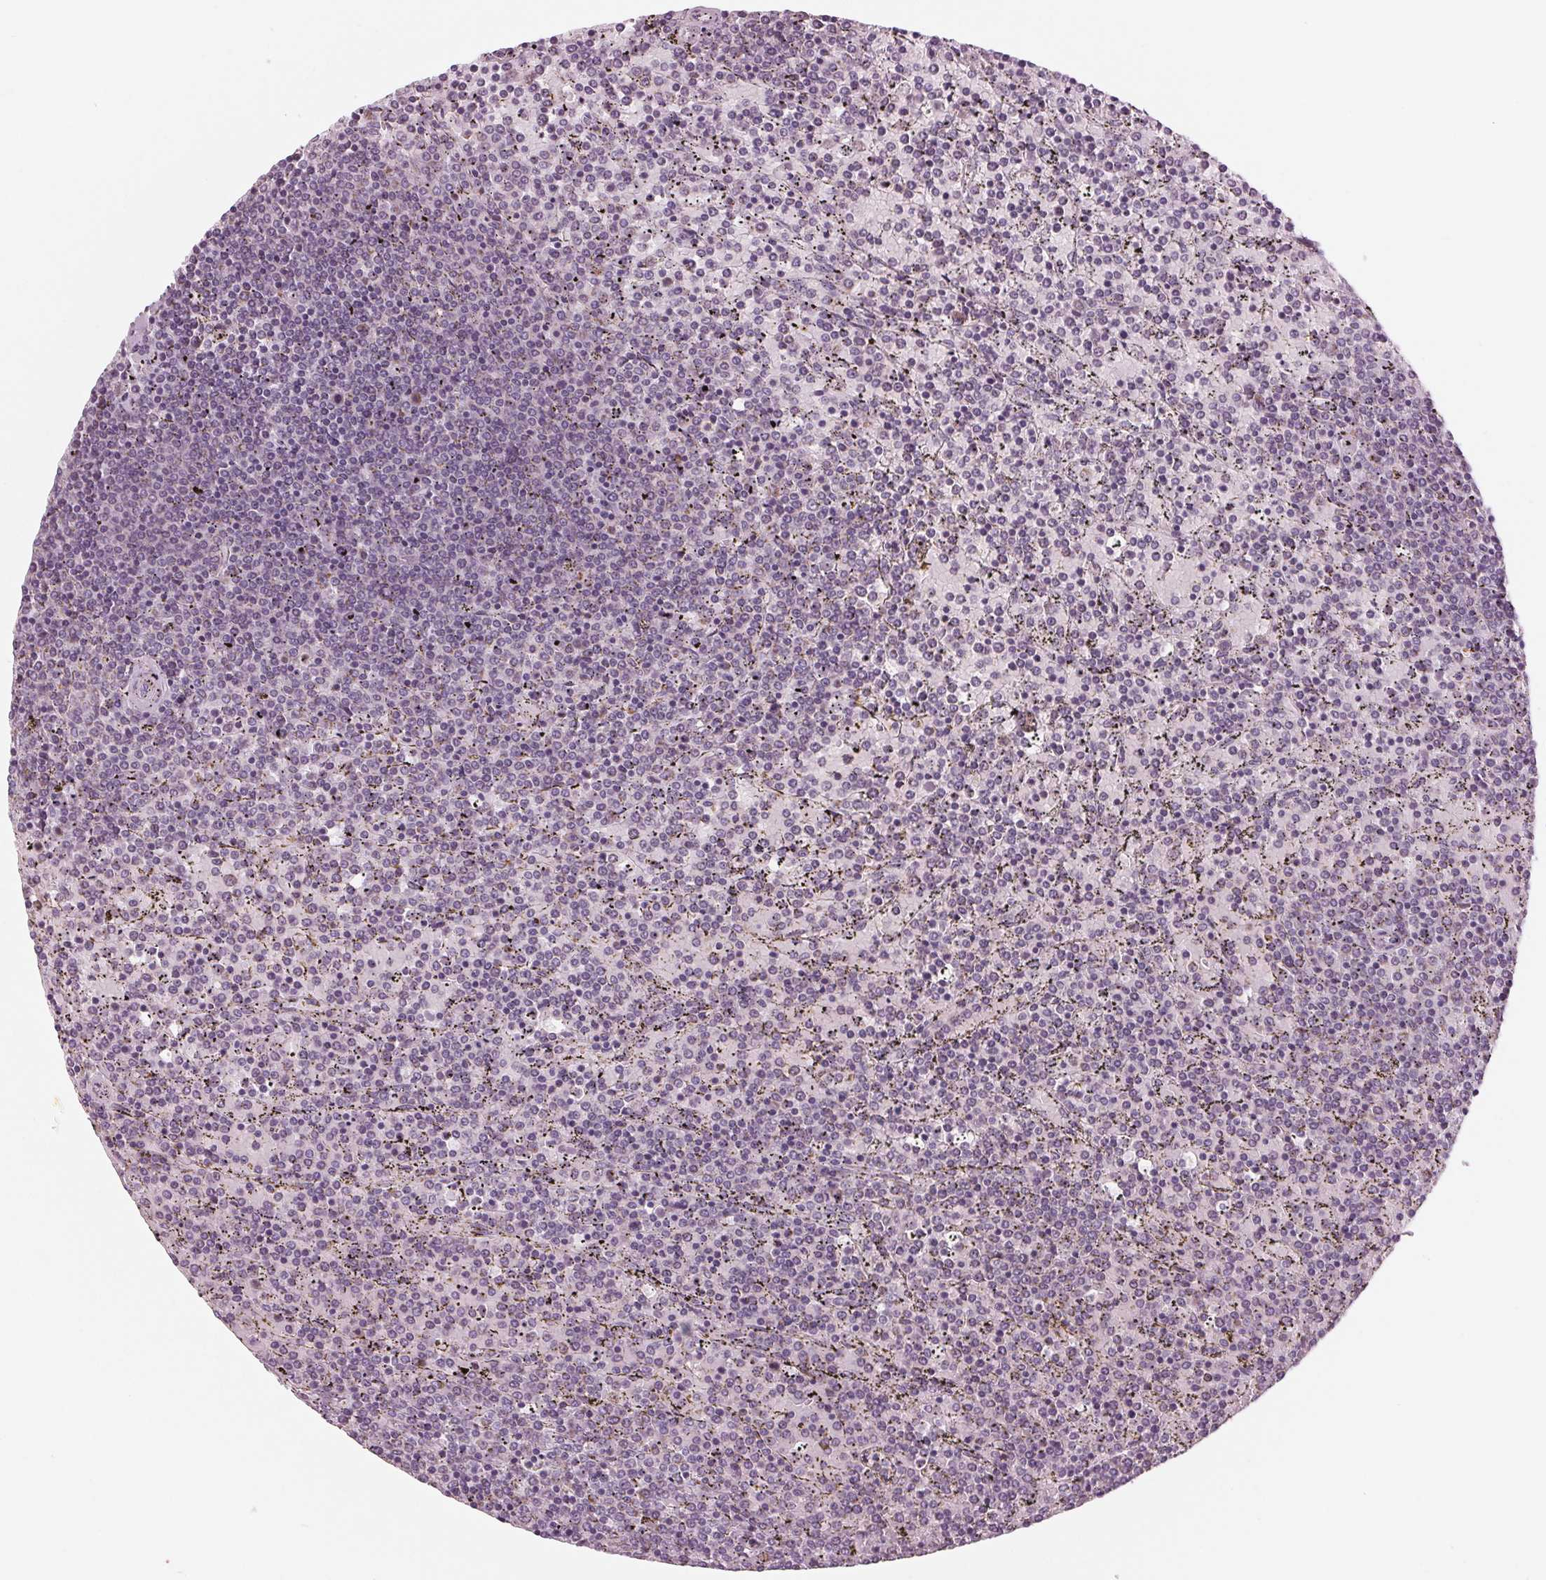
{"staining": {"intensity": "negative", "quantity": "none", "location": "none"}, "tissue": "lymphoma", "cell_type": "Tumor cells", "image_type": "cancer", "snomed": [{"axis": "morphology", "description": "Malignant lymphoma, non-Hodgkin's type, Low grade"}, {"axis": "topography", "description": "Spleen"}], "caption": "An immunohistochemistry photomicrograph of malignant lymphoma, non-Hodgkin's type (low-grade) is shown. There is no staining in tumor cells of malignant lymphoma, non-Hodgkin's type (low-grade). (DAB immunohistochemistry (IHC) with hematoxylin counter stain).", "gene": "SAMD4A", "patient": {"sex": "female", "age": 77}}